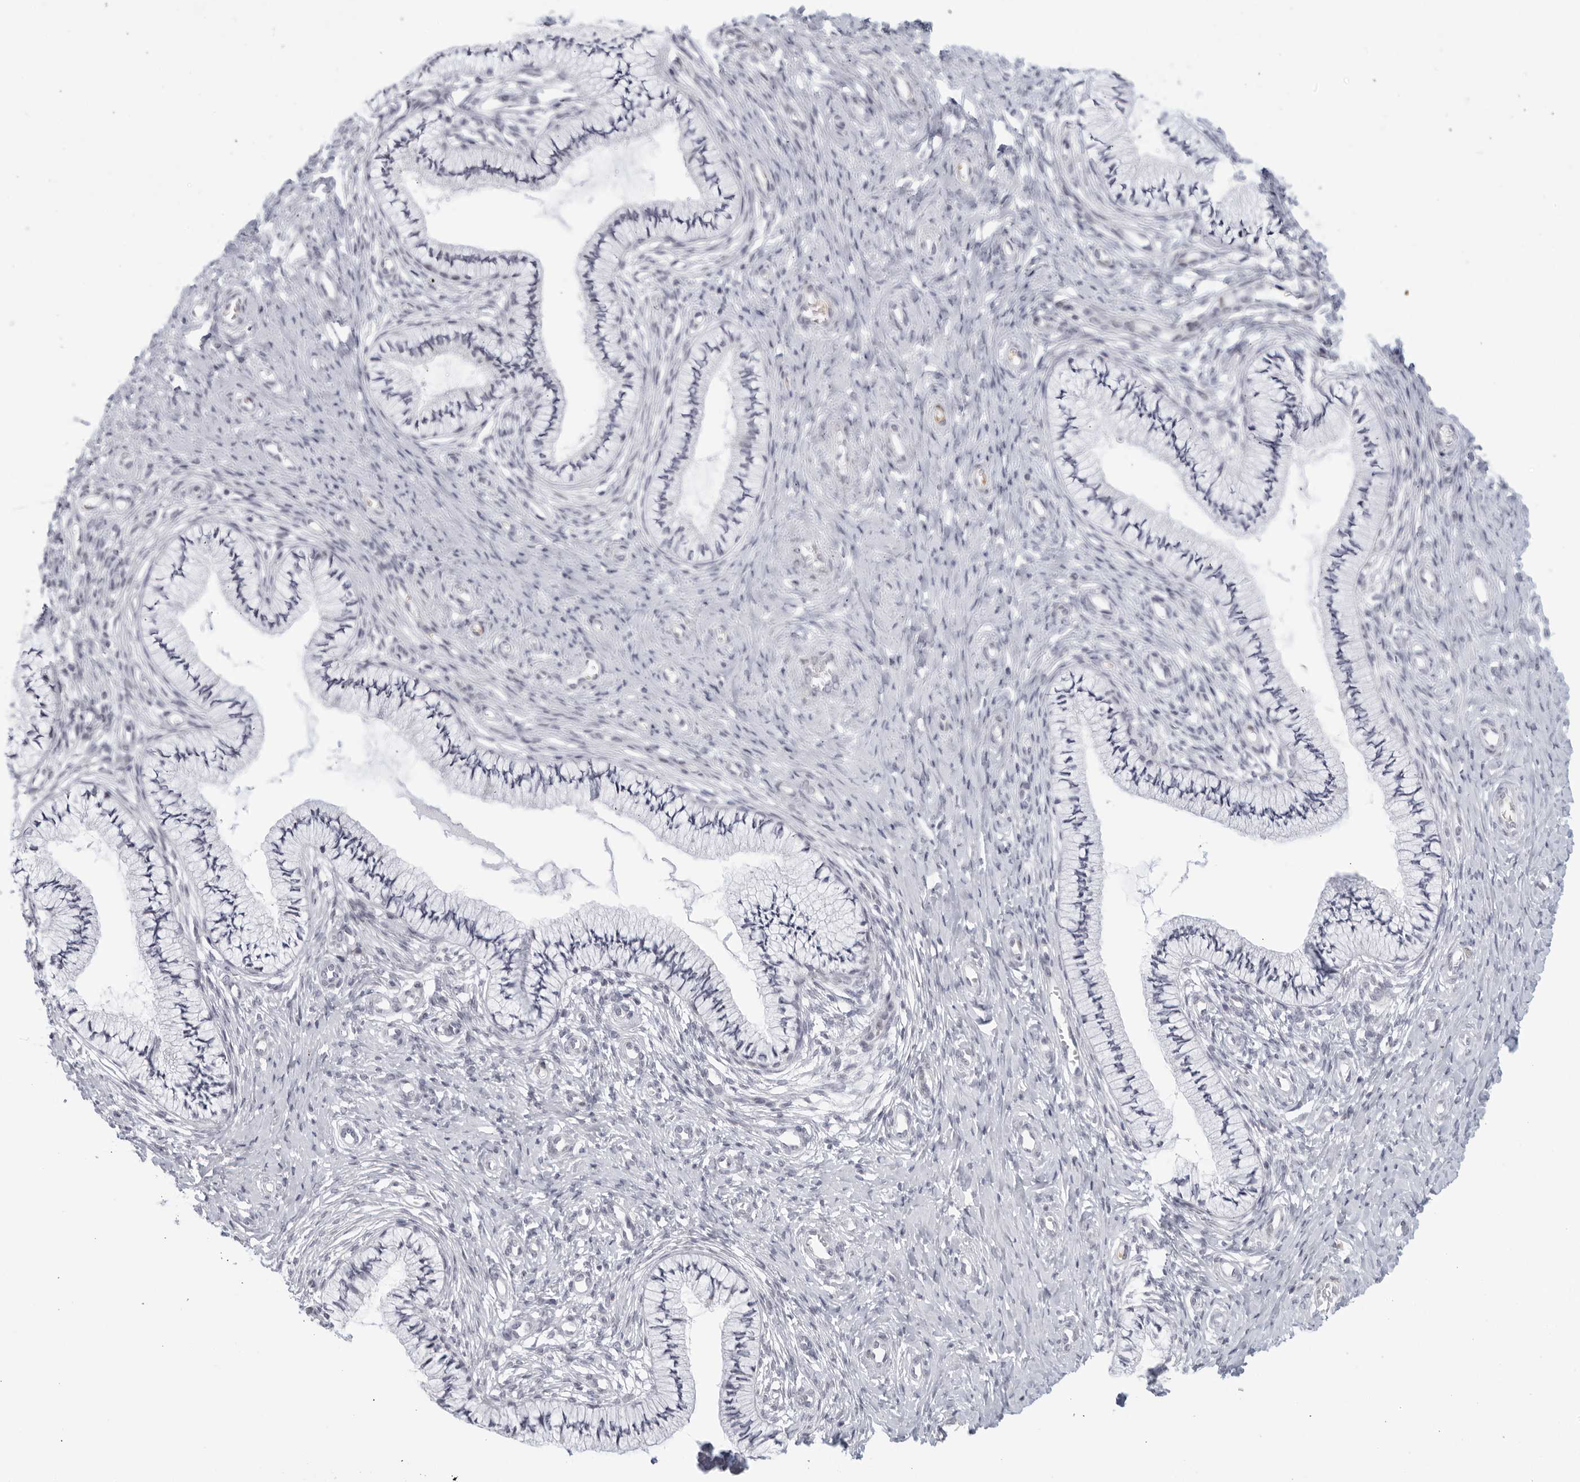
{"staining": {"intensity": "negative", "quantity": "none", "location": "none"}, "tissue": "cervix", "cell_type": "Glandular cells", "image_type": "normal", "snomed": [{"axis": "morphology", "description": "Normal tissue, NOS"}, {"axis": "topography", "description": "Cervix"}], "caption": "This micrograph is of normal cervix stained with immunohistochemistry (IHC) to label a protein in brown with the nuclei are counter-stained blue. There is no expression in glandular cells.", "gene": "WDTC1", "patient": {"sex": "female", "age": 36}}